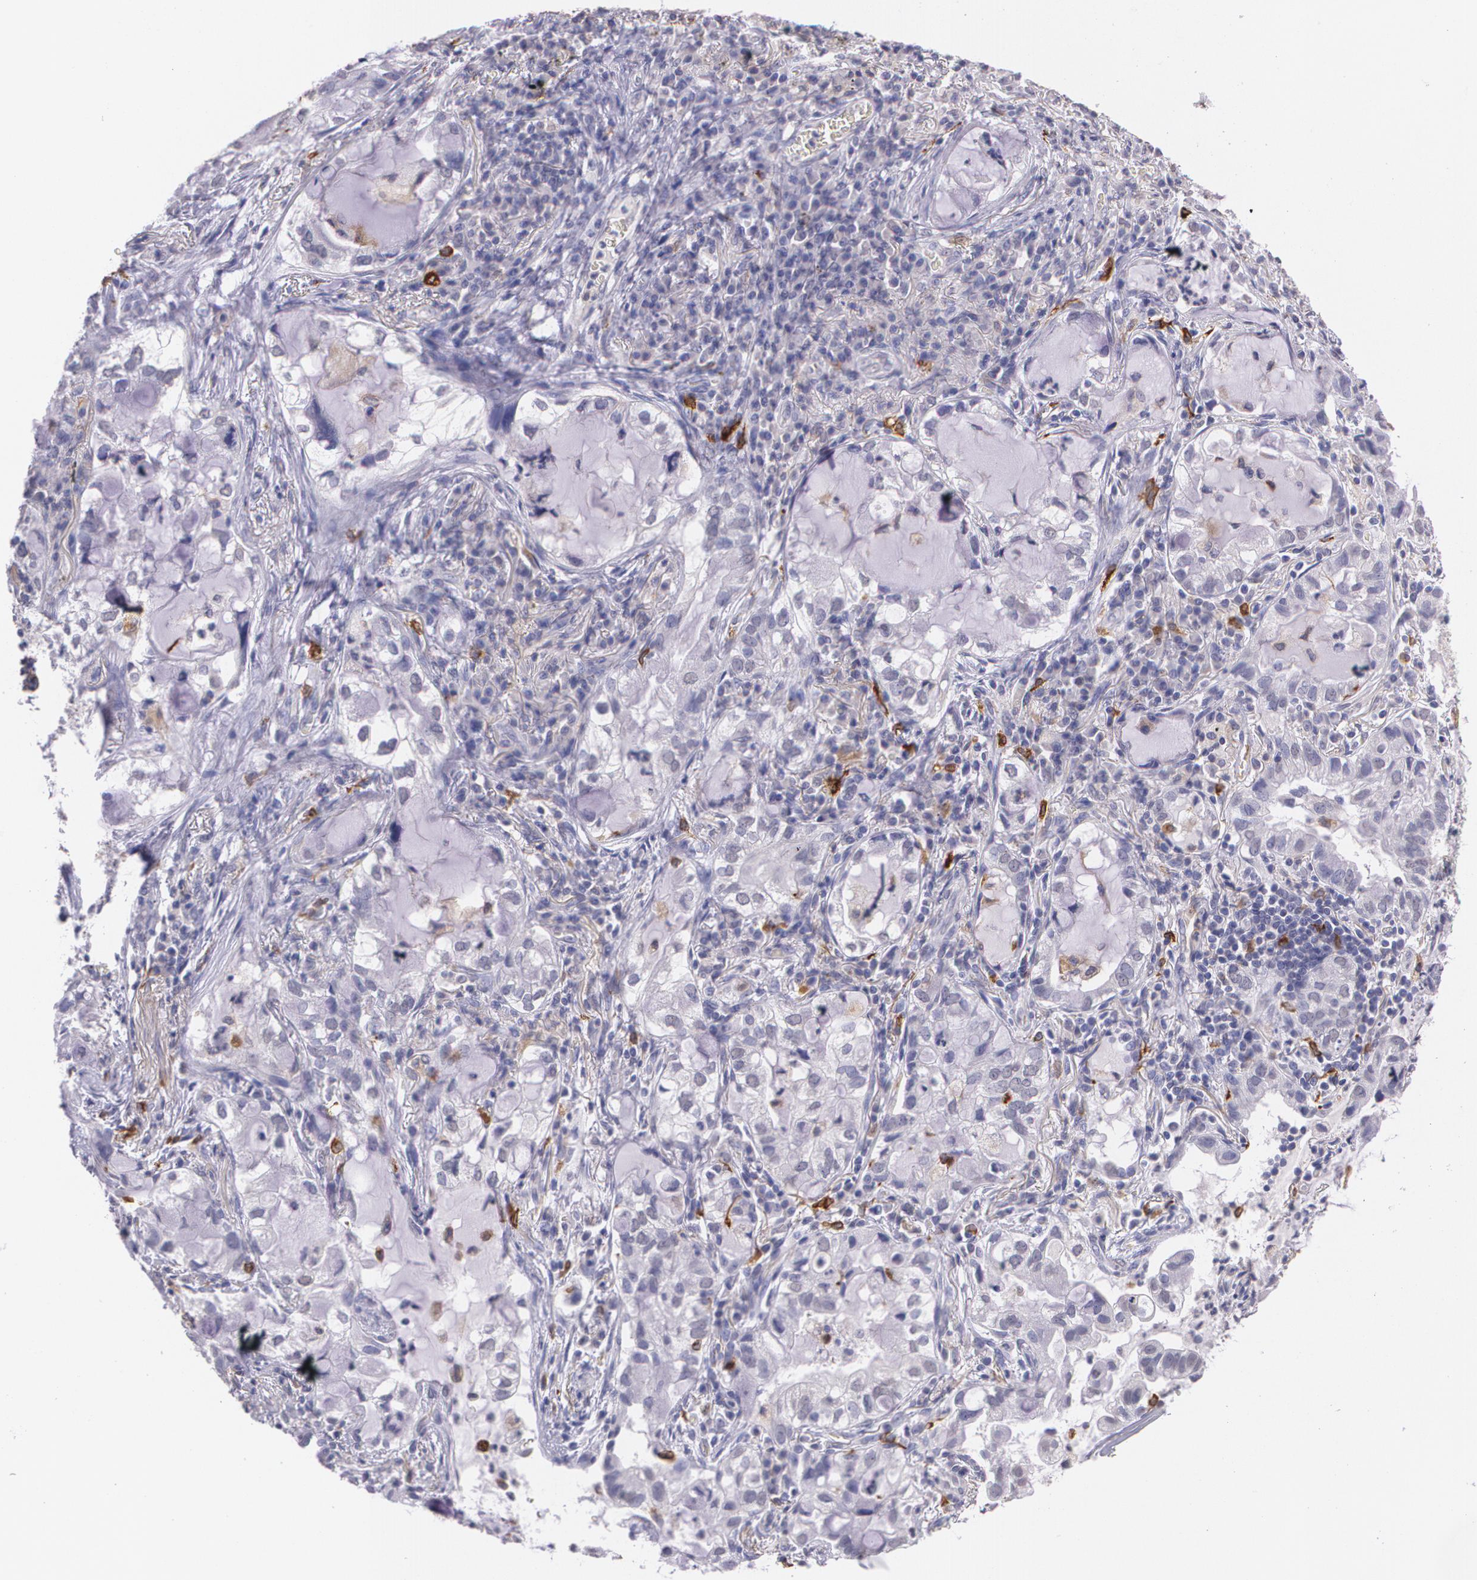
{"staining": {"intensity": "negative", "quantity": "none", "location": "none"}, "tissue": "lung cancer", "cell_type": "Tumor cells", "image_type": "cancer", "snomed": [{"axis": "morphology", "description": "Adenocarcinoma, NOS"}, {"axis": "topography", "description": "Lung"}], "caption": "Tumor cells are negative for protein expression in human lung cancer. Nuclei are stained in blue.", "gene": "RTN1", "patient": {"sex": "female", "age": 50}}